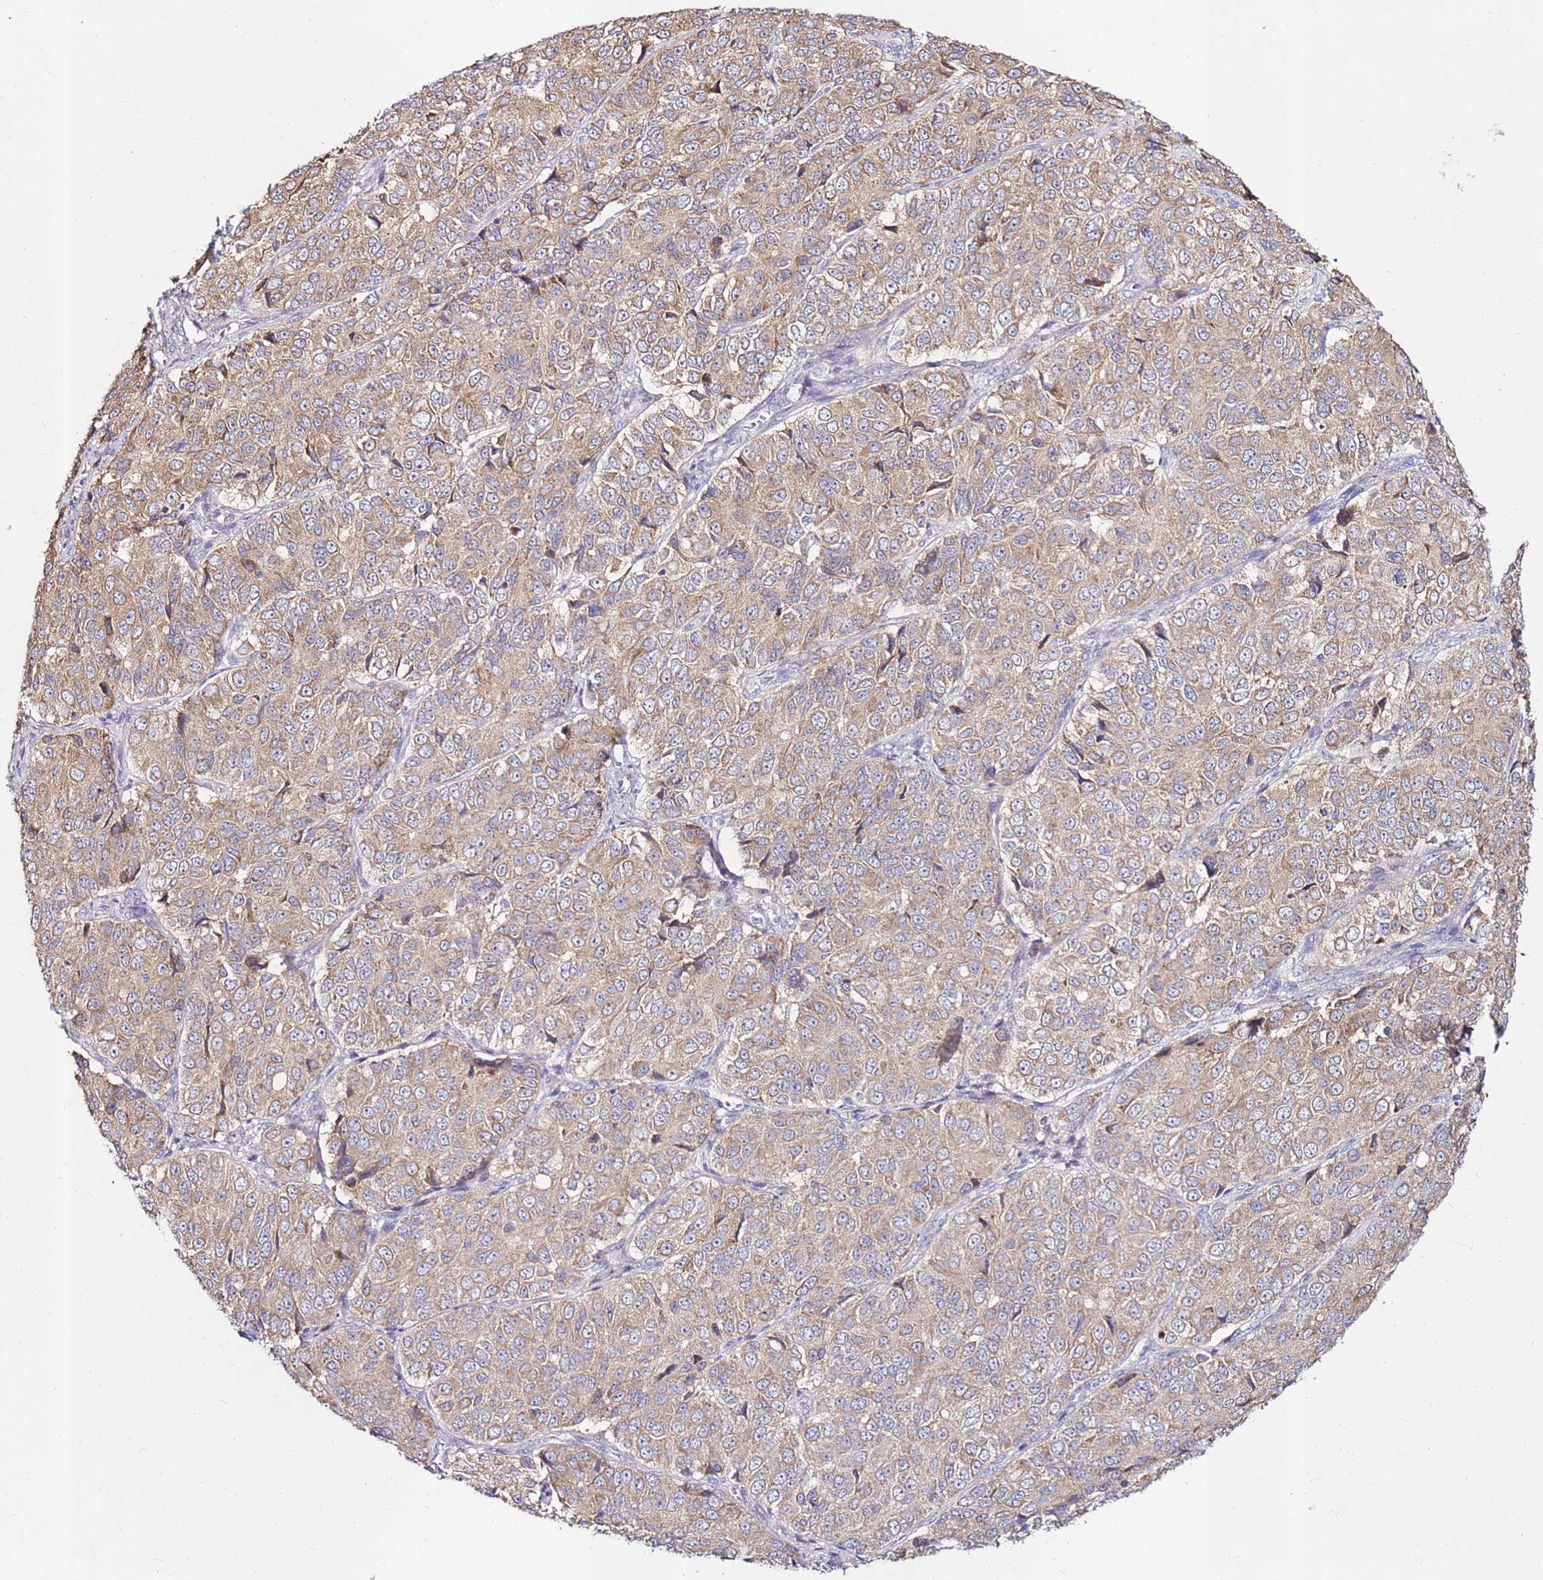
{"staining": {"intensity": "moderate", "quantity": ">75%", "location": "cytoplasmic/membranous"}, "tissue": "ovarian cancer", "cell_type": "Tumor cells", "image_type": "cancer", "snomed": [{"axis": "morphology", "description": "Carcinoma, endometroid"}, {"axis": "topography", "description": "Ovary"}], "caption": "Immunohistochemistry (IHC) image of neoplastic tissue: ovarian cancer (endometroid carcinoma) stained using immunohistochemistry (IHC) reveals medium levels of moderate protein expression localized specifically in the cytoplasmic/membranous of tumor cells, appearing as a cytoplasmic/membranous brown color.", "gene": "CNOT9", "patient": {"sex": "female", "age": 51}}